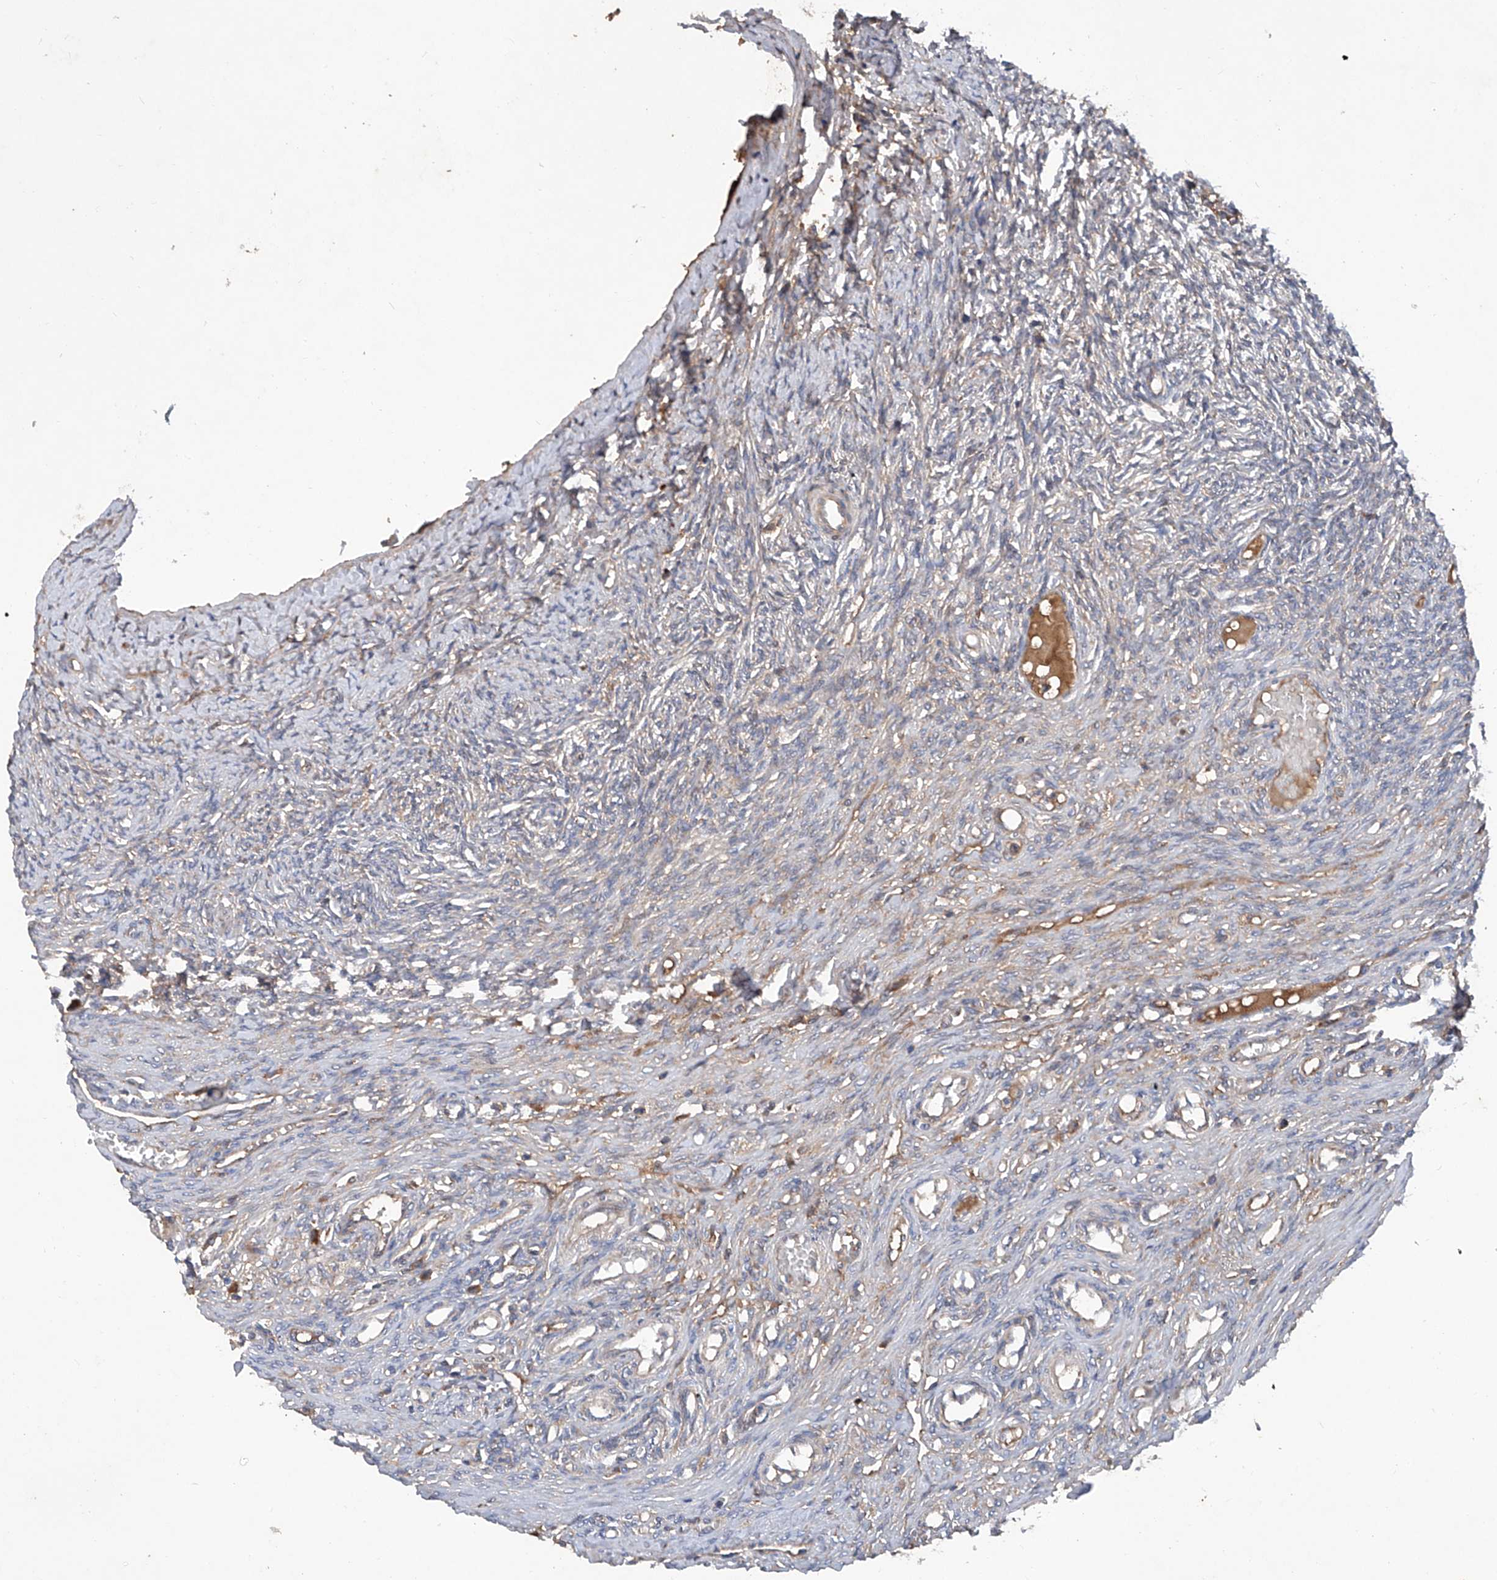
{"staining": {"intensity": "strong", "quantity": ">75%", "location": "cytoplasmic/membranous"}, "tissue": "ovary", "cell_type": "Follicle cells", "image_type": "normal", "snomed": [{"axis": "morphology", "description": "Adenocarcinoma, NOS"}, {"axis": "topography", "description": "Endometrium"}], "caption": "This histopathology image exhibits IHC staining of unremarkable ovary, with high strong cytoplasmic/membranous expression in approximately >75% of follicle cells.", "gene": "ASCC3", "patient": {"sex": "female", "age": 32}}